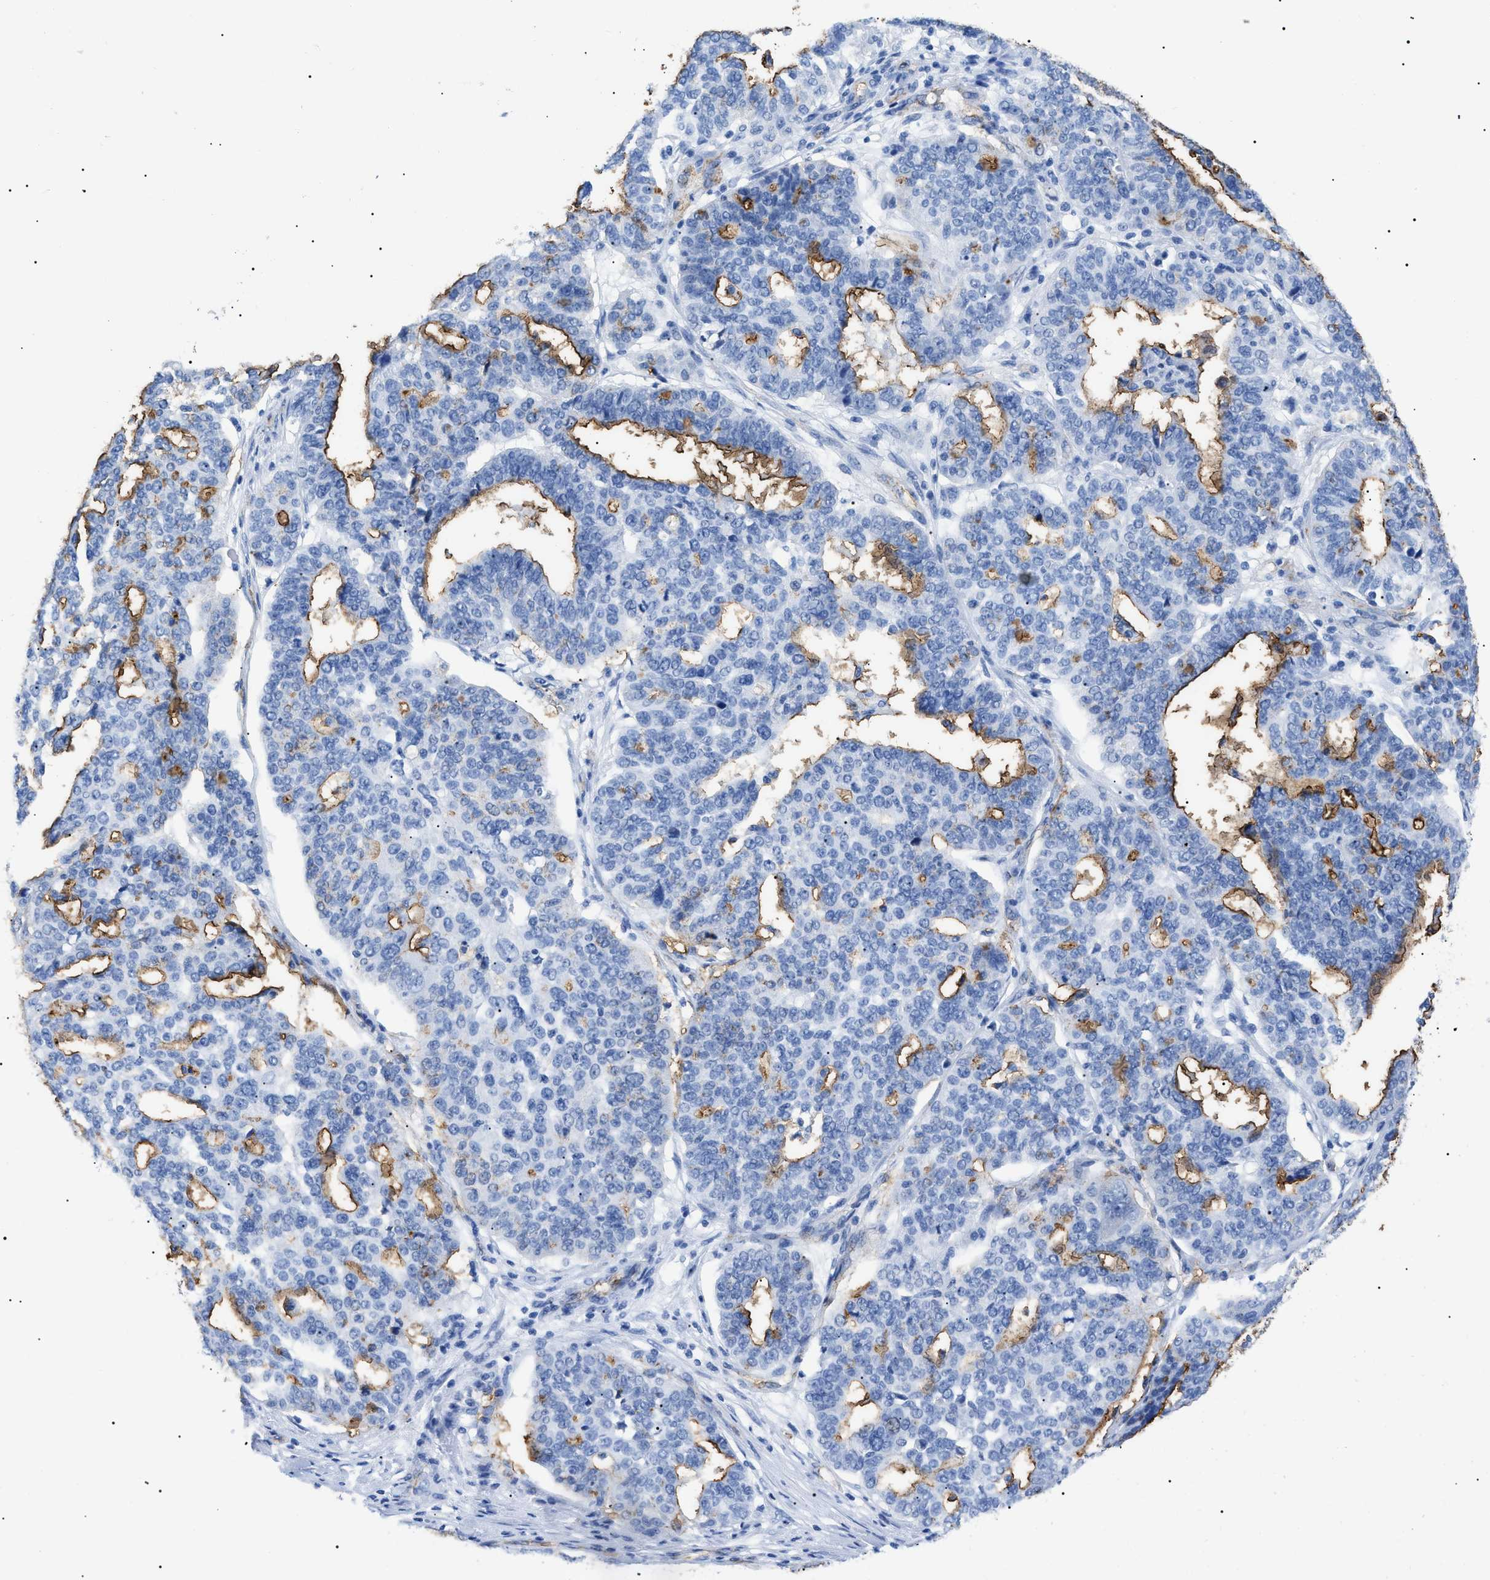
{"staining": {"intensity": "moderate", "quantity": "25%-75%", "location": "cytoplasmic/membranous"}, "tissue": "ovarian cancer", "cell_type": "Tumor cells", "image_type": "cancer", "snomed": [{"axis": "morphology", "description": "Cystadenocarcinoma, serous, NOS"}, {"axis": "topography", "description": "Ovary"}], "caption": "Protein staining of serous cystadenocarcinoma (ovarian) tissue reveals moderate cytoplasmic/membranous staining in approximately 25%-75% of tumor cells. (DAB (3,3'-diaminobenzidine) IHC, brown staining for protein, blue staining for nuclei).", "gene": "PODXL", "patient": {"sex": "female", "age": 59}}